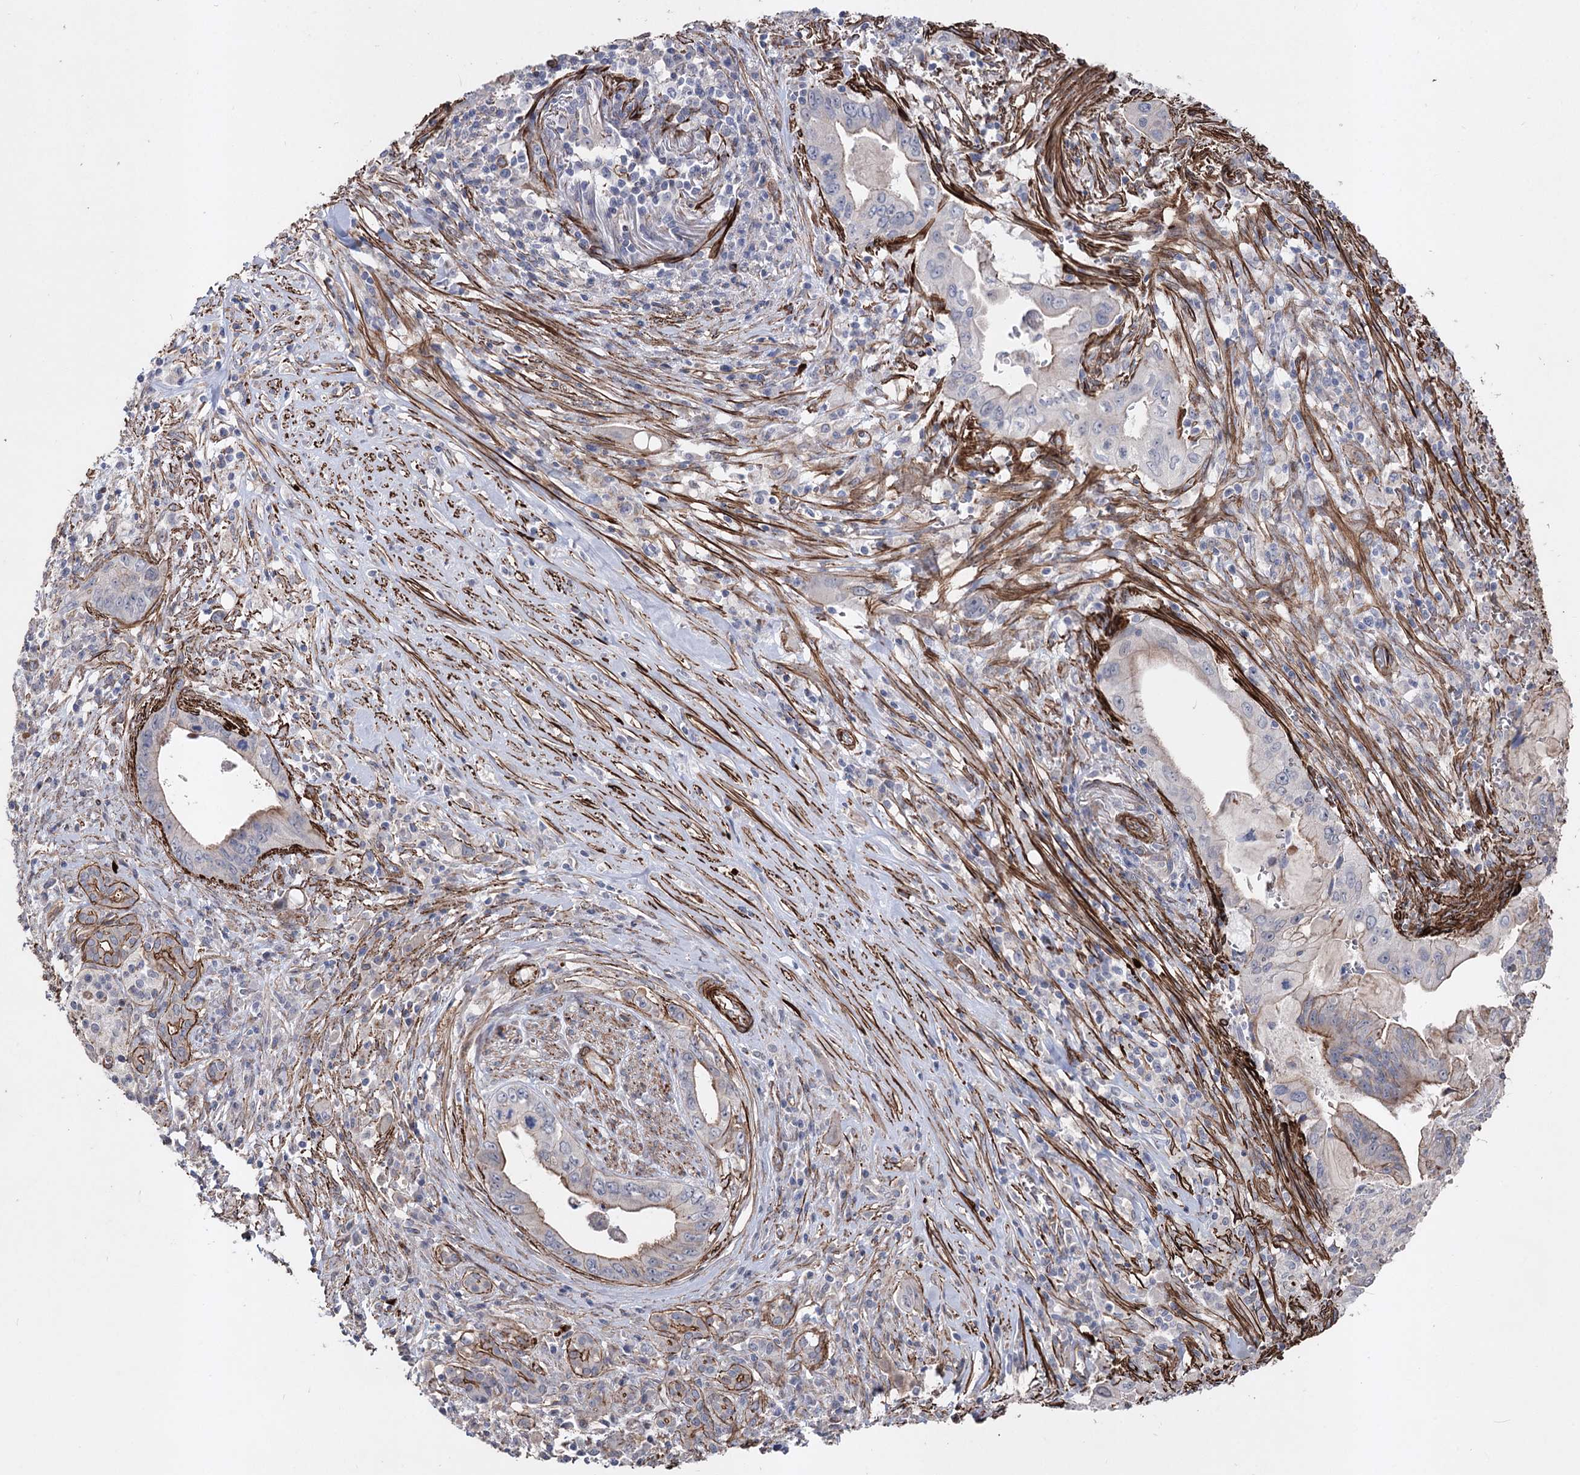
{"staining": {"intensity": "moderate", "quantity": "<25%", "location": "cytoplasmic/membranous"}, "tissue": "pancreatic cancer", "cell_type": "Tumor cells", "image_type": "cancer", "snomed": [{"axis": "morphology", "description": "Adenocarcinoma, NOS"}, {"axis": "topography", "description": "Pancreas"}], "caption": "Protein staining displays moderate cytoplasmic/membranous expression in approximately <25% of tumor cells in adenocarcinoma (pancreatic). Immunohistochemistry stains the protein of interest in brown and the nuclei are stained blue.", "gene": "ARHGAP20", "patient": {"sex": "female", "age": 73}}